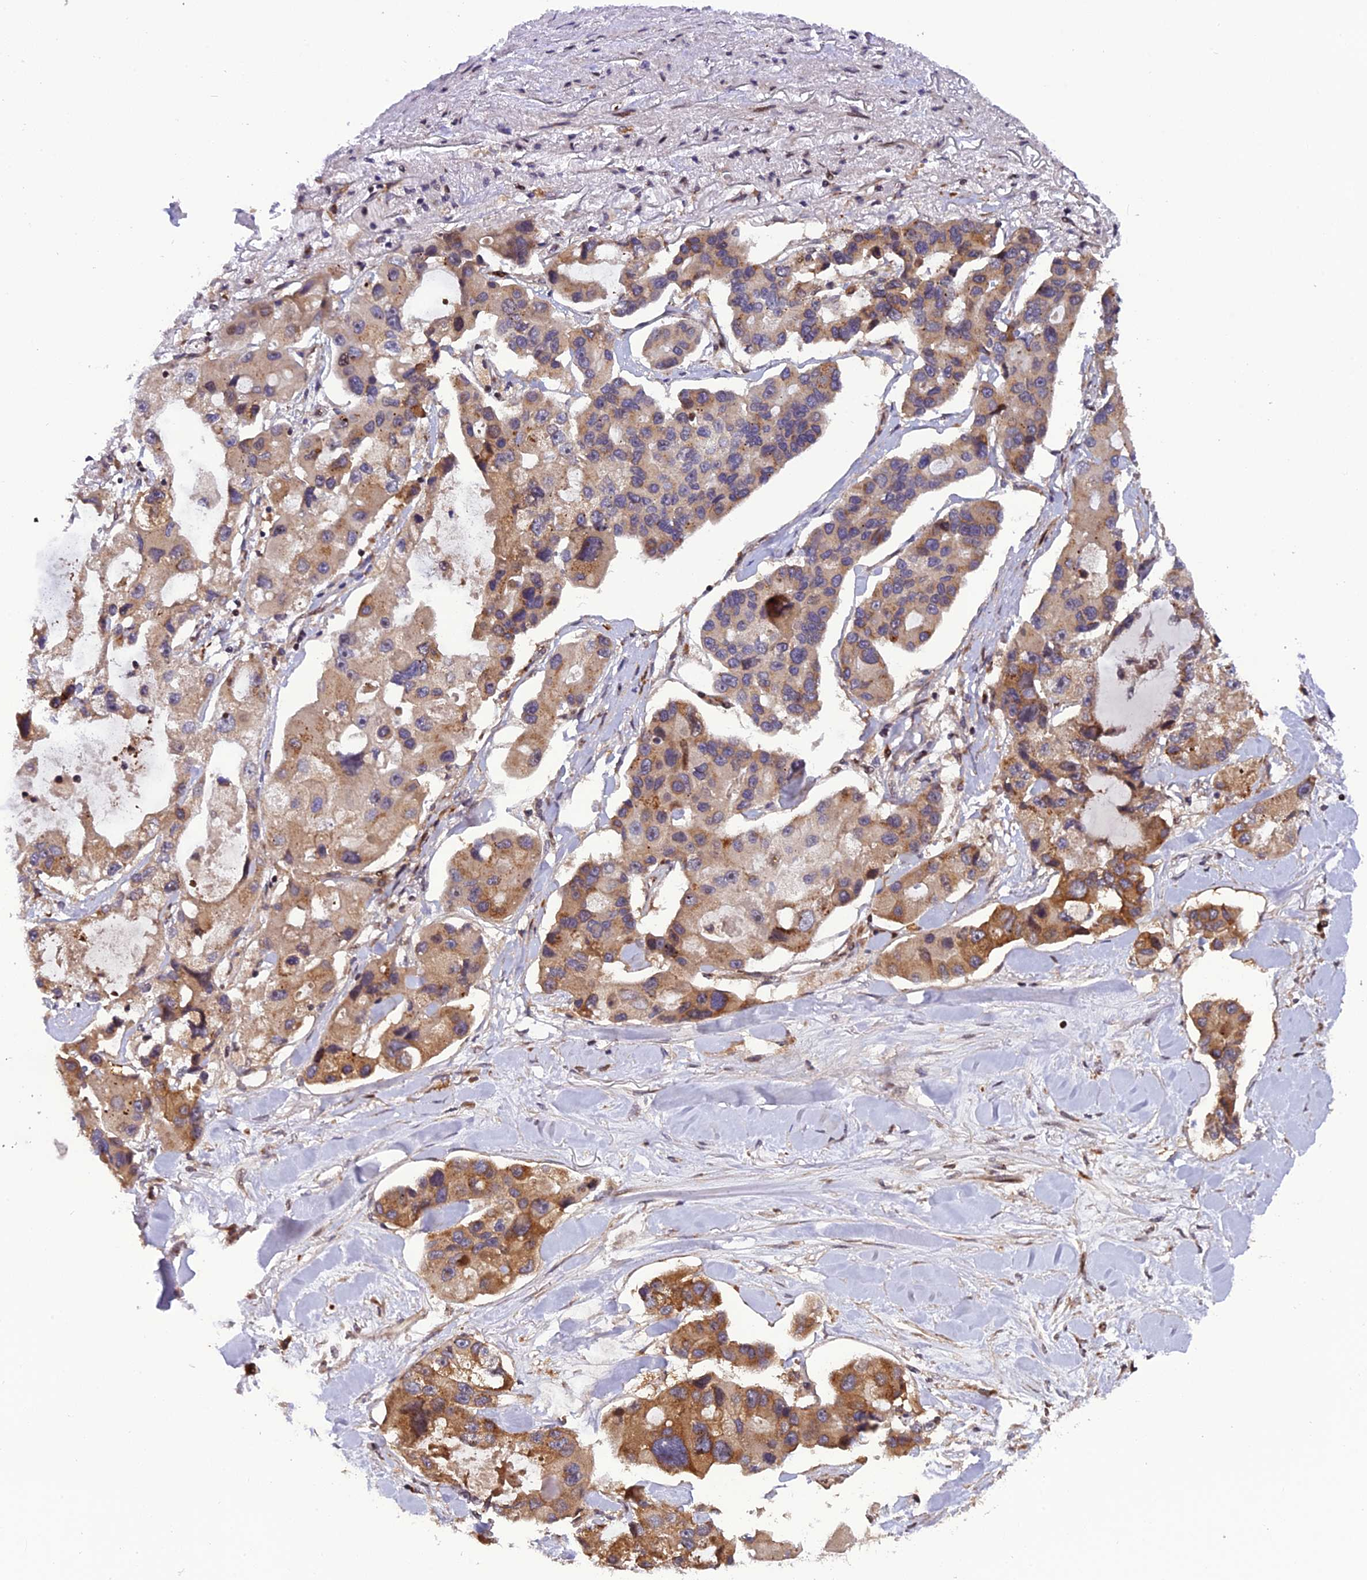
{"staining": {"intensity": "moderate", "quantity": ">75%", "location": "cytoplasmic/membranous"}, "tissue": "lung cancer", "cell_type": "Tumor cells", "image_type": "cancer", "snomed": [{"axis": "morphology", "description": "Adenocarcinoma, NOS"}, {"axis": "topography", "description": "Lung"}], "caption": "A brown stain shows moderate cytoplasmic/membranous expression of a protein in lung cancer tumor cells.", "gene": "SMIM7", "patient": {"sex": "female", "age": 54}}